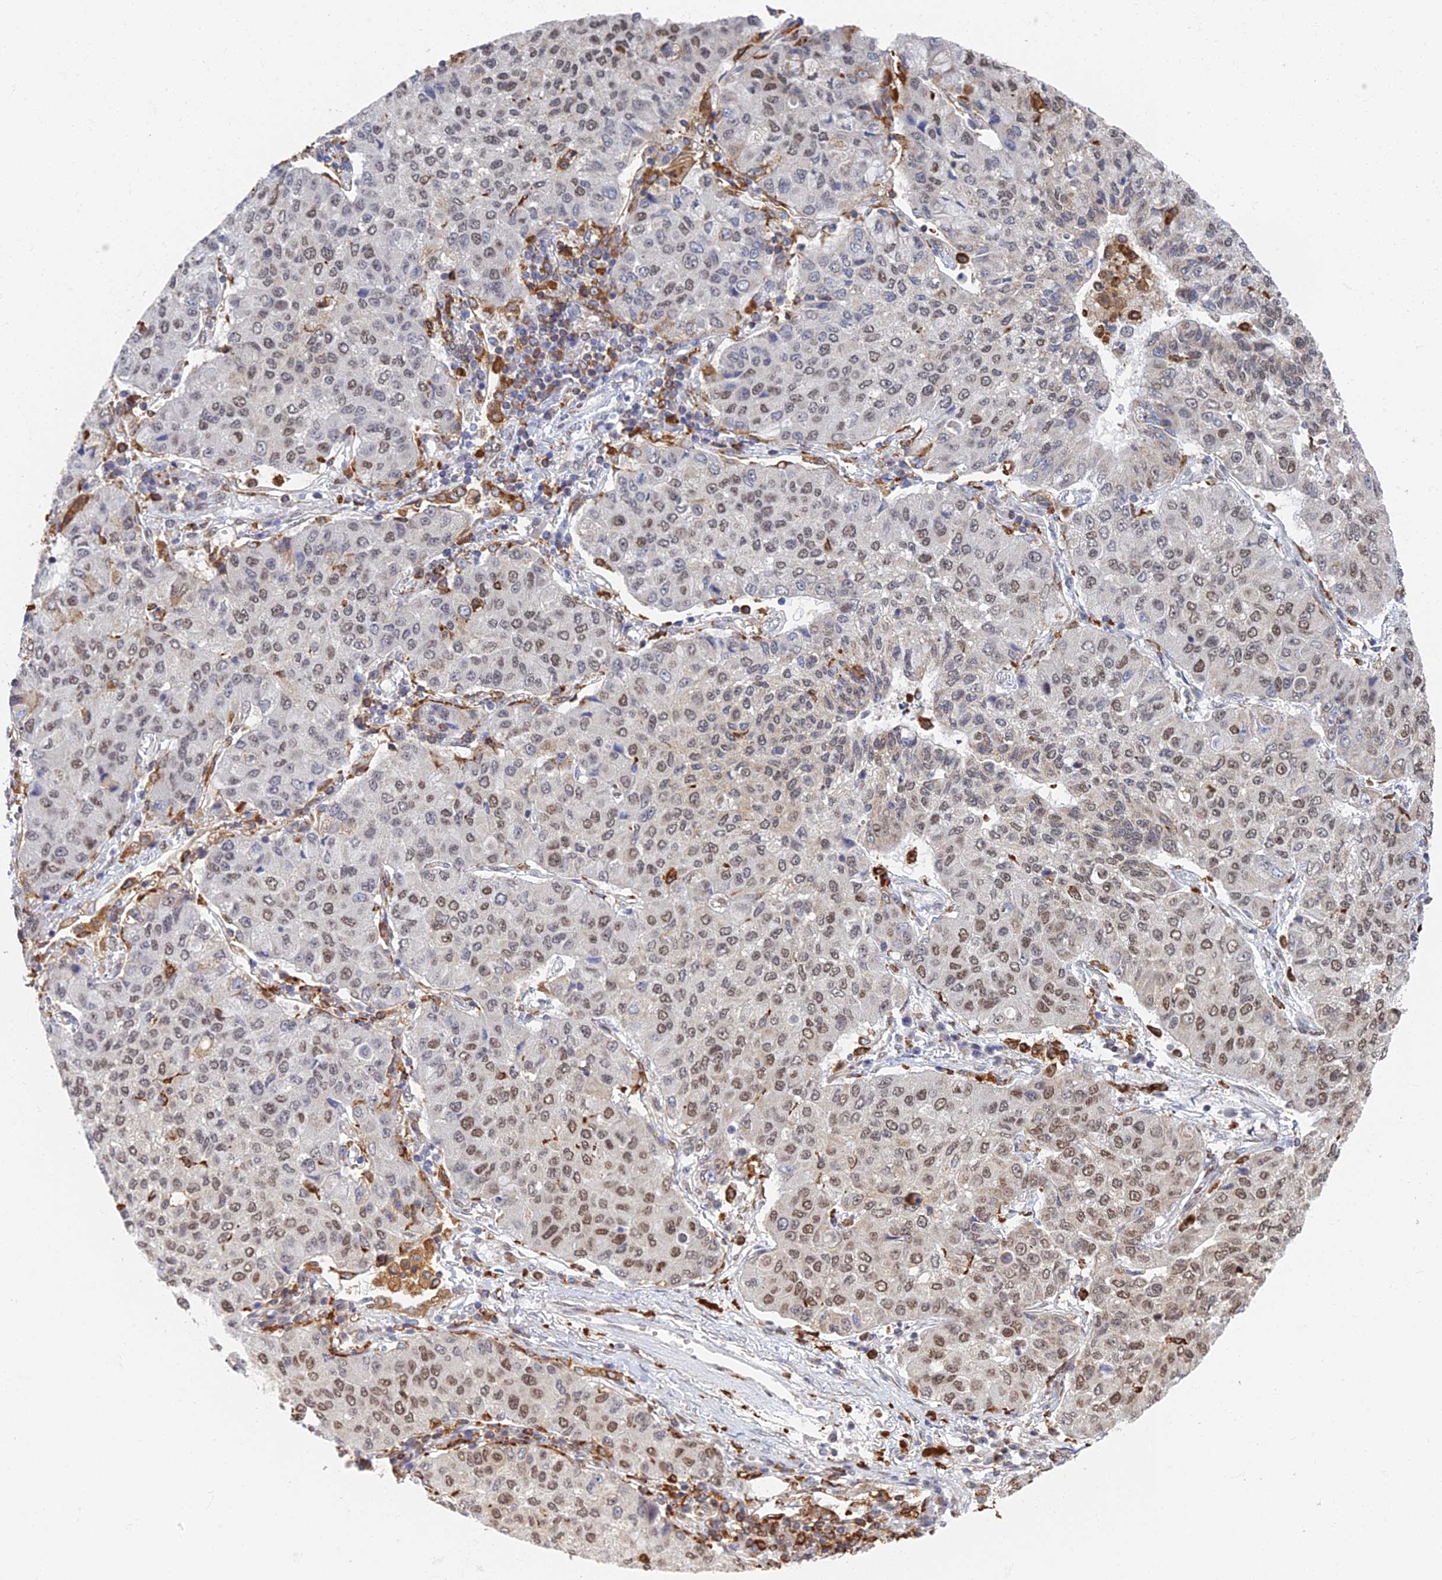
{"staining": {"intensity": "moderate", "quantity": "25%-75%", "location": "nuclear"}, "tissue": "lung cancer", "cell_type": "Tumor cells", "image_type": "cancer", "snomed": [{"axis": "morphology", "description": "Squamous cell carcinoma, NOS"}, {"axis": "topography", "description": "Lung"}], "caption": "A micrograph showing moderate nuclear positivity in about 25%-75% of tumor cells in lung cancer, as visualized by brown immunohistochemical staining.", "gene": "GPATCH1", "patient": {"sex": "male", "age": 74}}